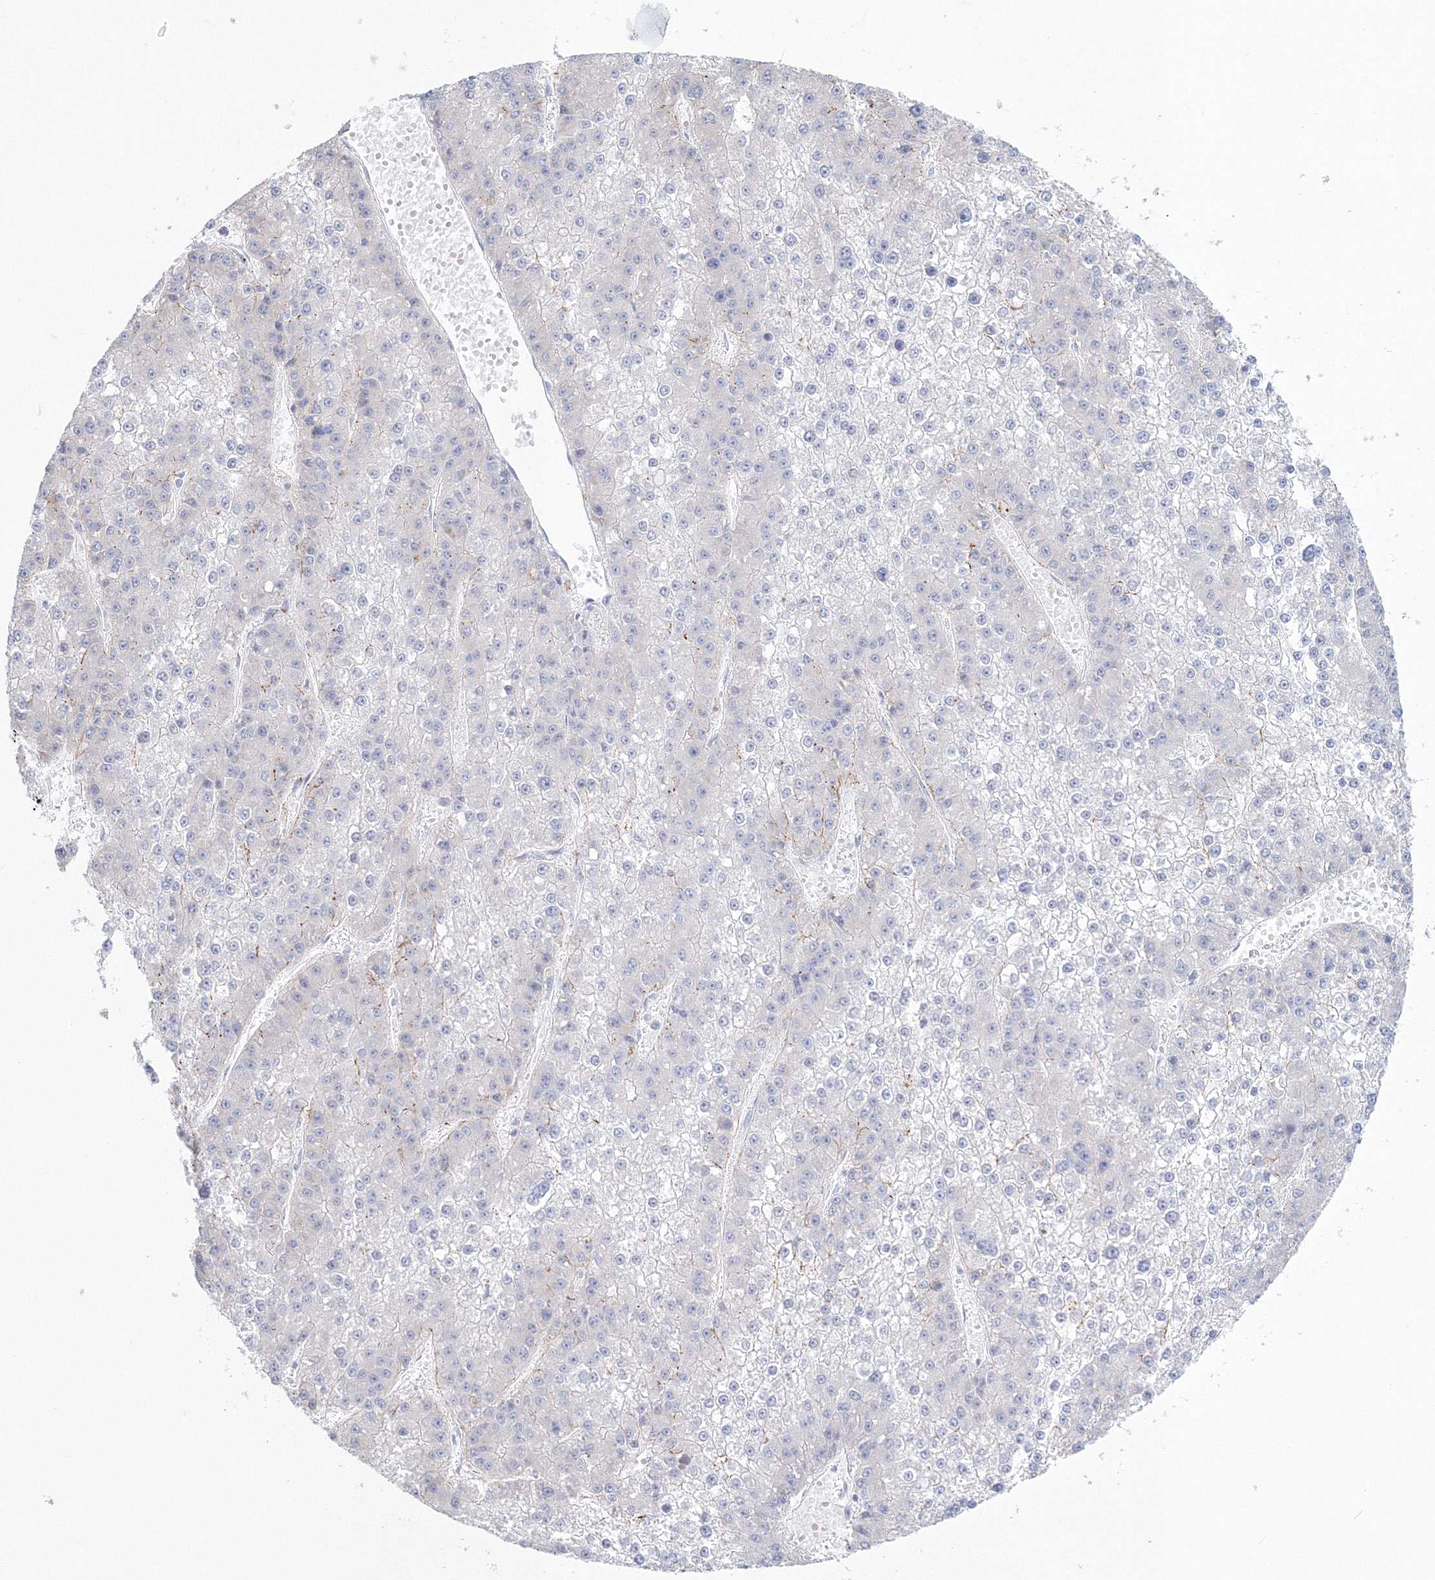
{"staining": {"intensity": "negative", "quantity": "none", "location": "none"}, "tissue": "liver cancer", "cell_type": "Tumor cells", "image_type": "cancer", "snomed": [{"axis": "morphology", "description": "Carcinoma, Hepatocellular, NOS"}, {"axis": "topography", "description": "Liver"}], "caption": "A photomicrograph of hepatocellular carcinoma (liver) stained for a protein exhibits no brown staining in tumor cells.", "gene": "VSIG1", "patient": {"sex": "female", "age": 73}}